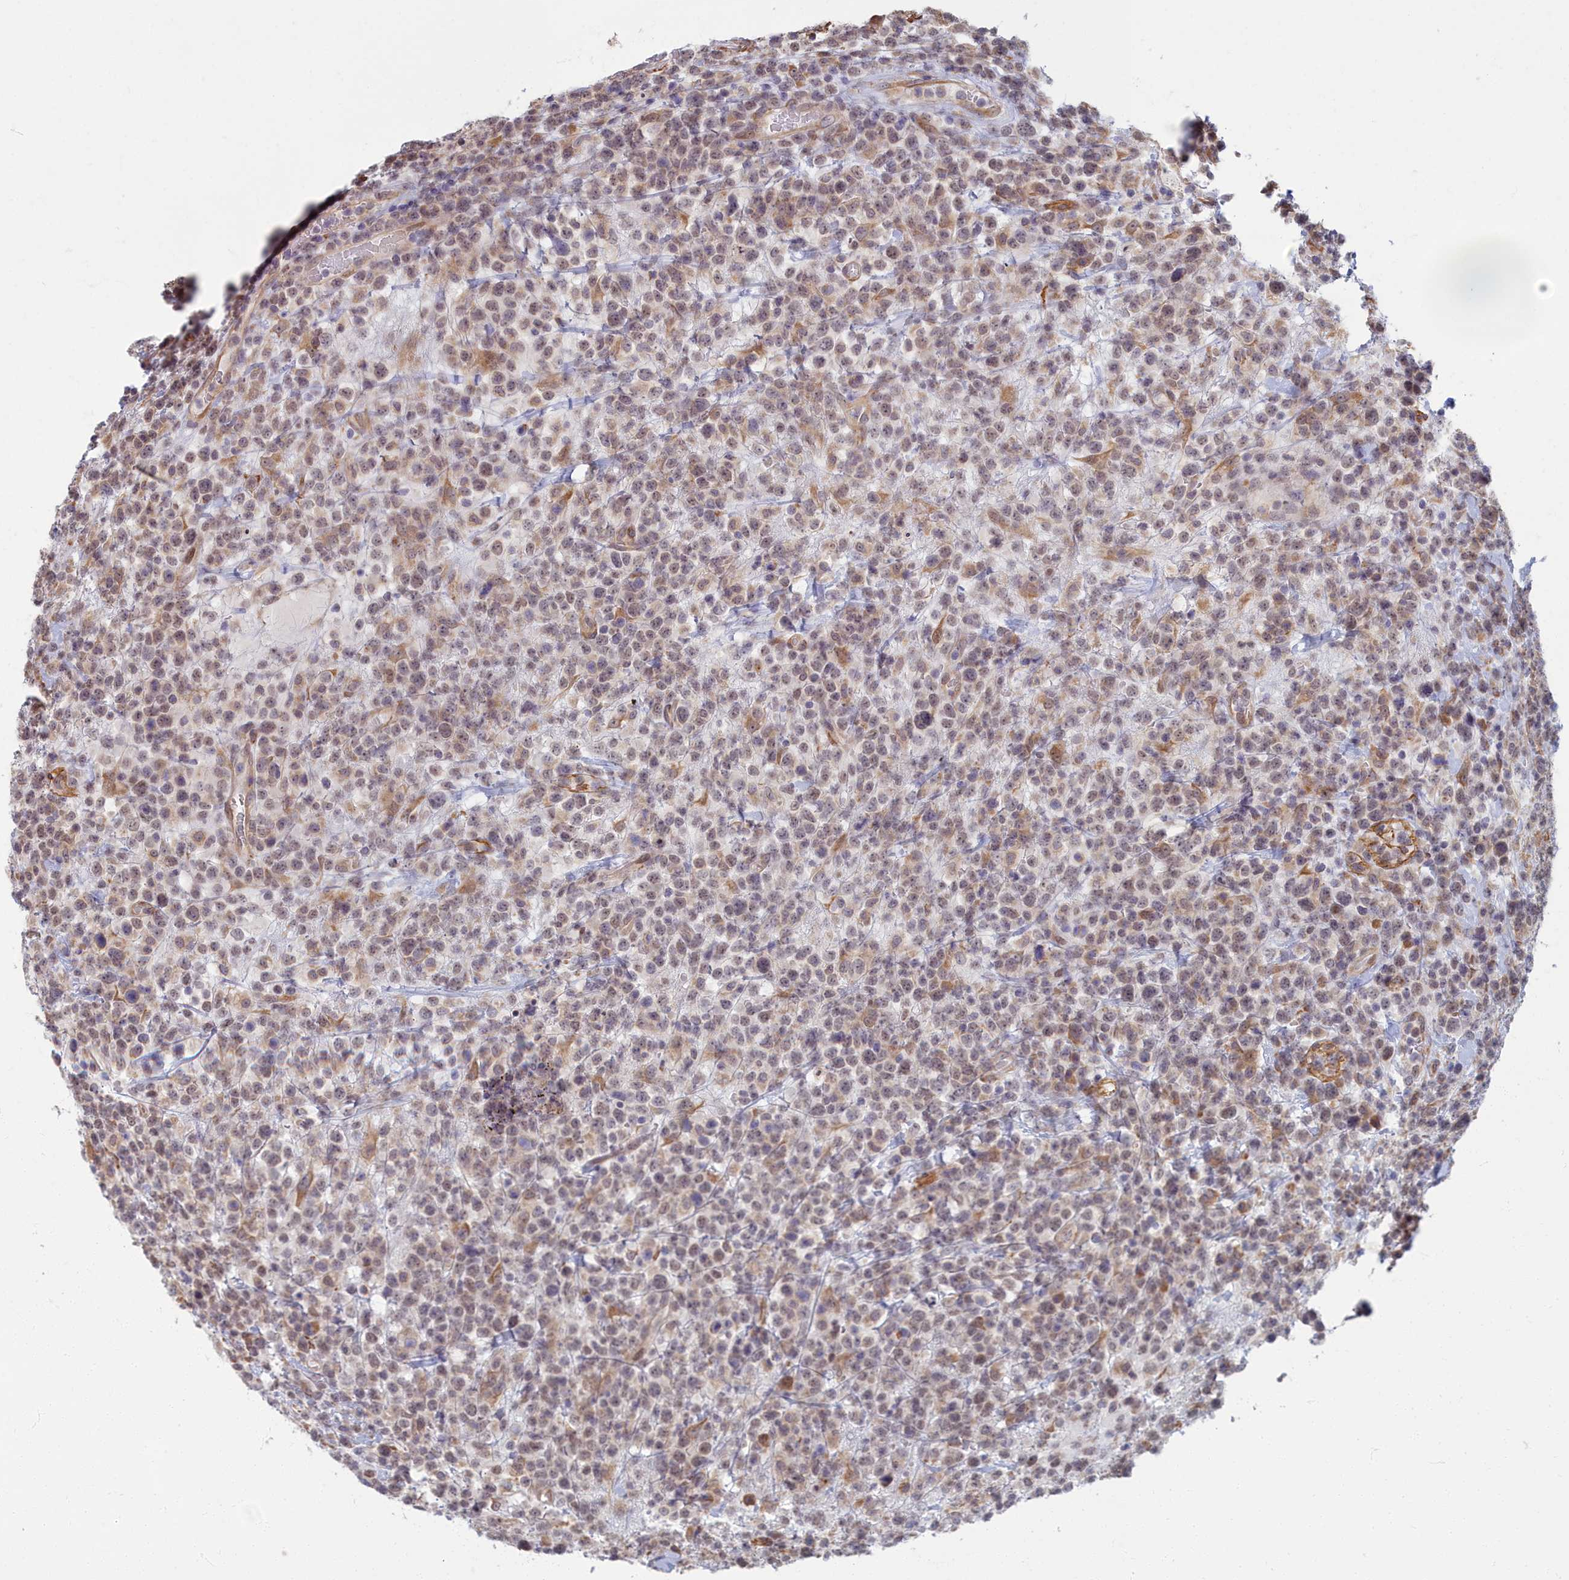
{"staining": {"intensity": "weak", "quantity": "25%-75%", "location": "cytoplasmic/membranous,nuclear"}, "tissue": "lymphoma", "cell_type": "Tumor cells", "image_type": "cancer", "snomed": [{"axis": "morphology", "description": "Malignant lymphoma, non-Hodgkin's type, High grade"}, {"axis": "topography", "description": "Colon"}], "caption": "Weak cytoplasmic/membranous and nuclear protein staining is present in about 25%-75% of tumor cells in high-grade malignant lymphoma, non-Hodgkin's type.", "gene": "MAK16", "patient": {"sex": "female", "age": 53}}